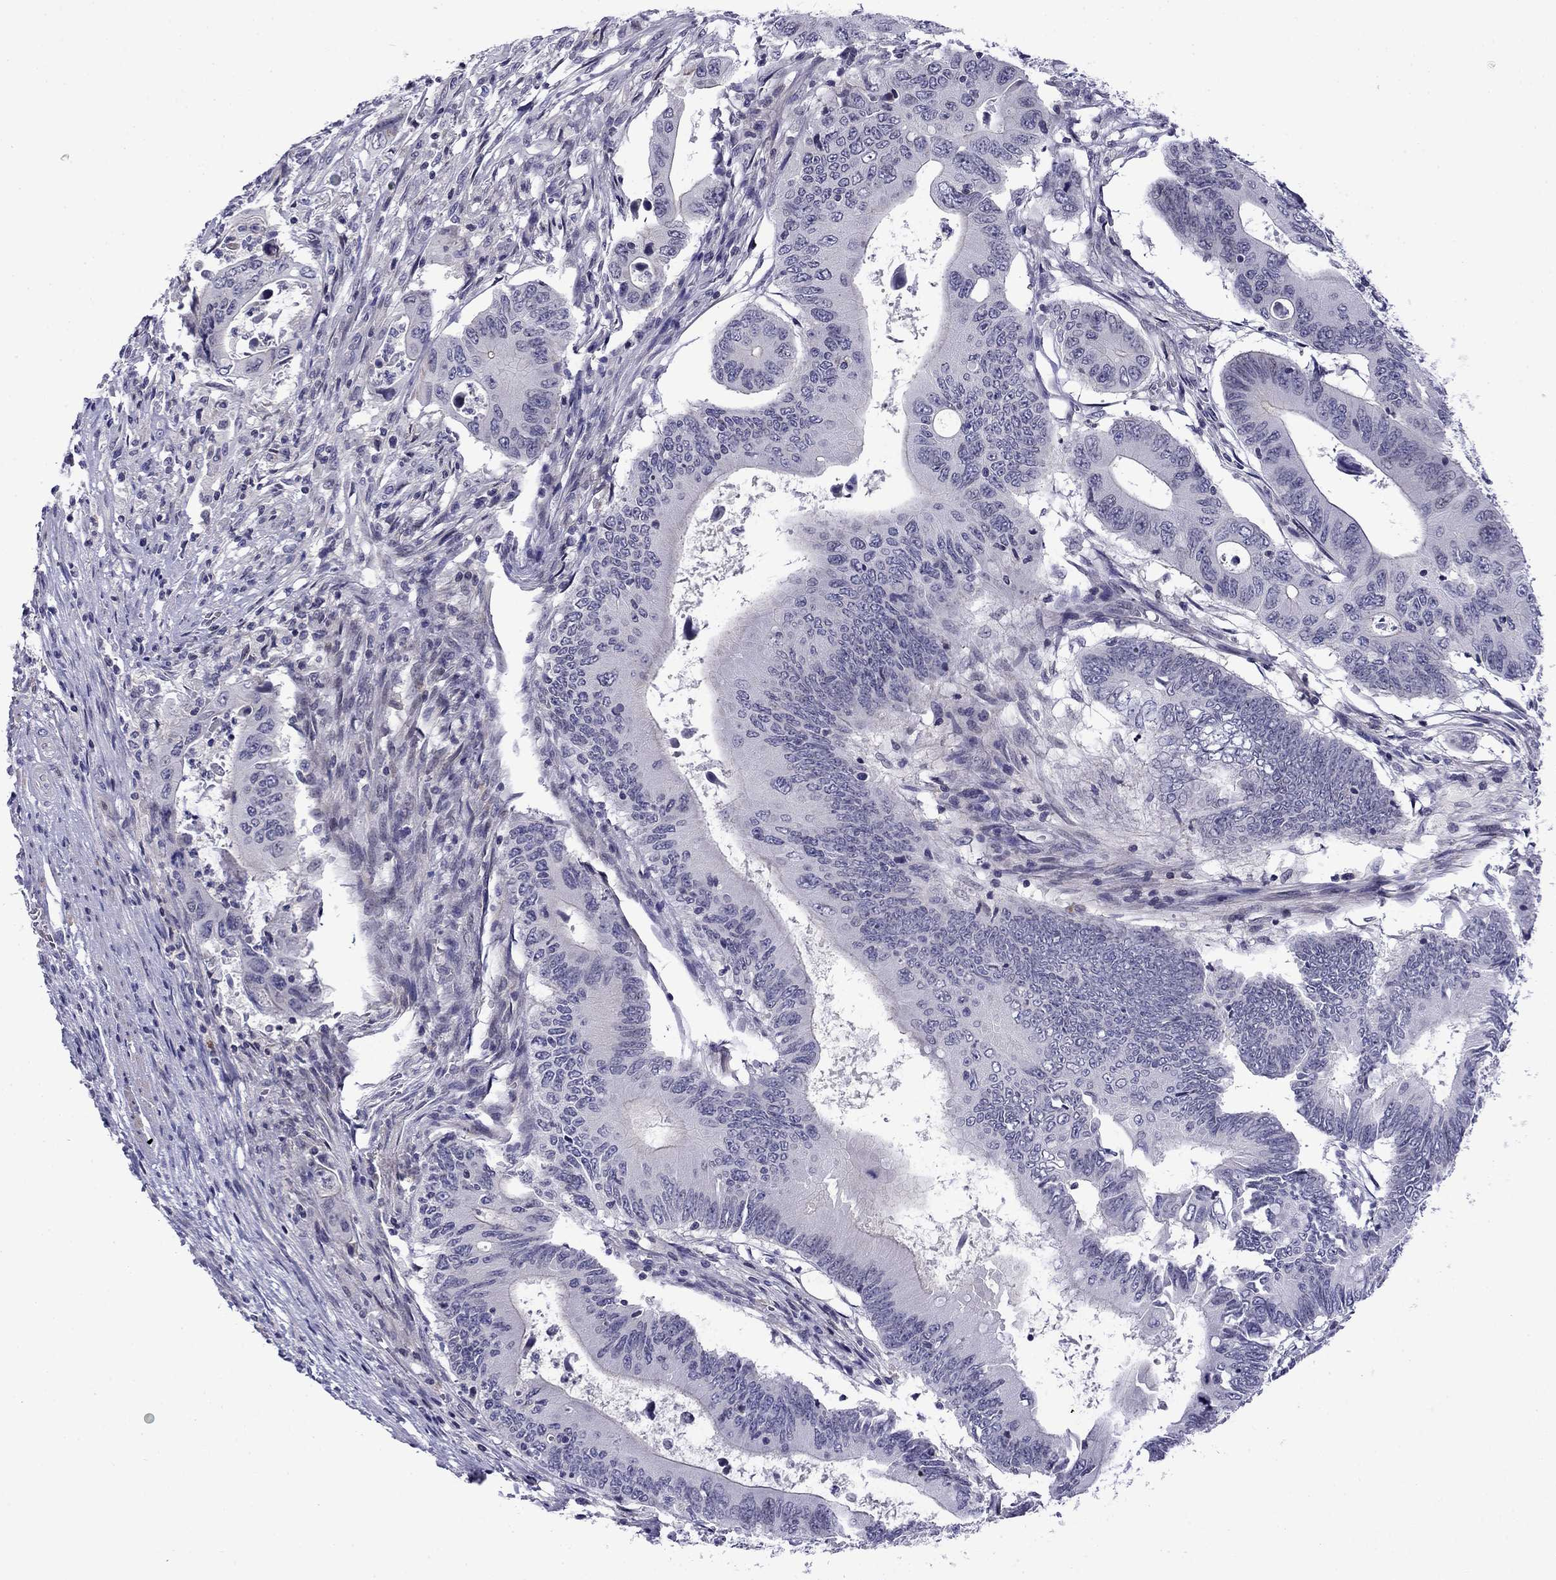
{"staining": {"intensity": "negative", "quantity": "none", "location": "none"}, "tissue": "colorectal cancer", "cell_type": "Tumor cells", "image_type": "cancer", "snomed": [{"axis": "morphology", "description": "Adenocarcinoma, NOS"}, {"axis": "topography", "description": "Colon"}], "caption": "Immunohistochemistry (IHC) photomicrograph of colorectal cancer stained for a protein (brown), which displays no positivity in tumor cells.", "gene": "PRR18", "patient": {"sex": "female", "age": 90}}